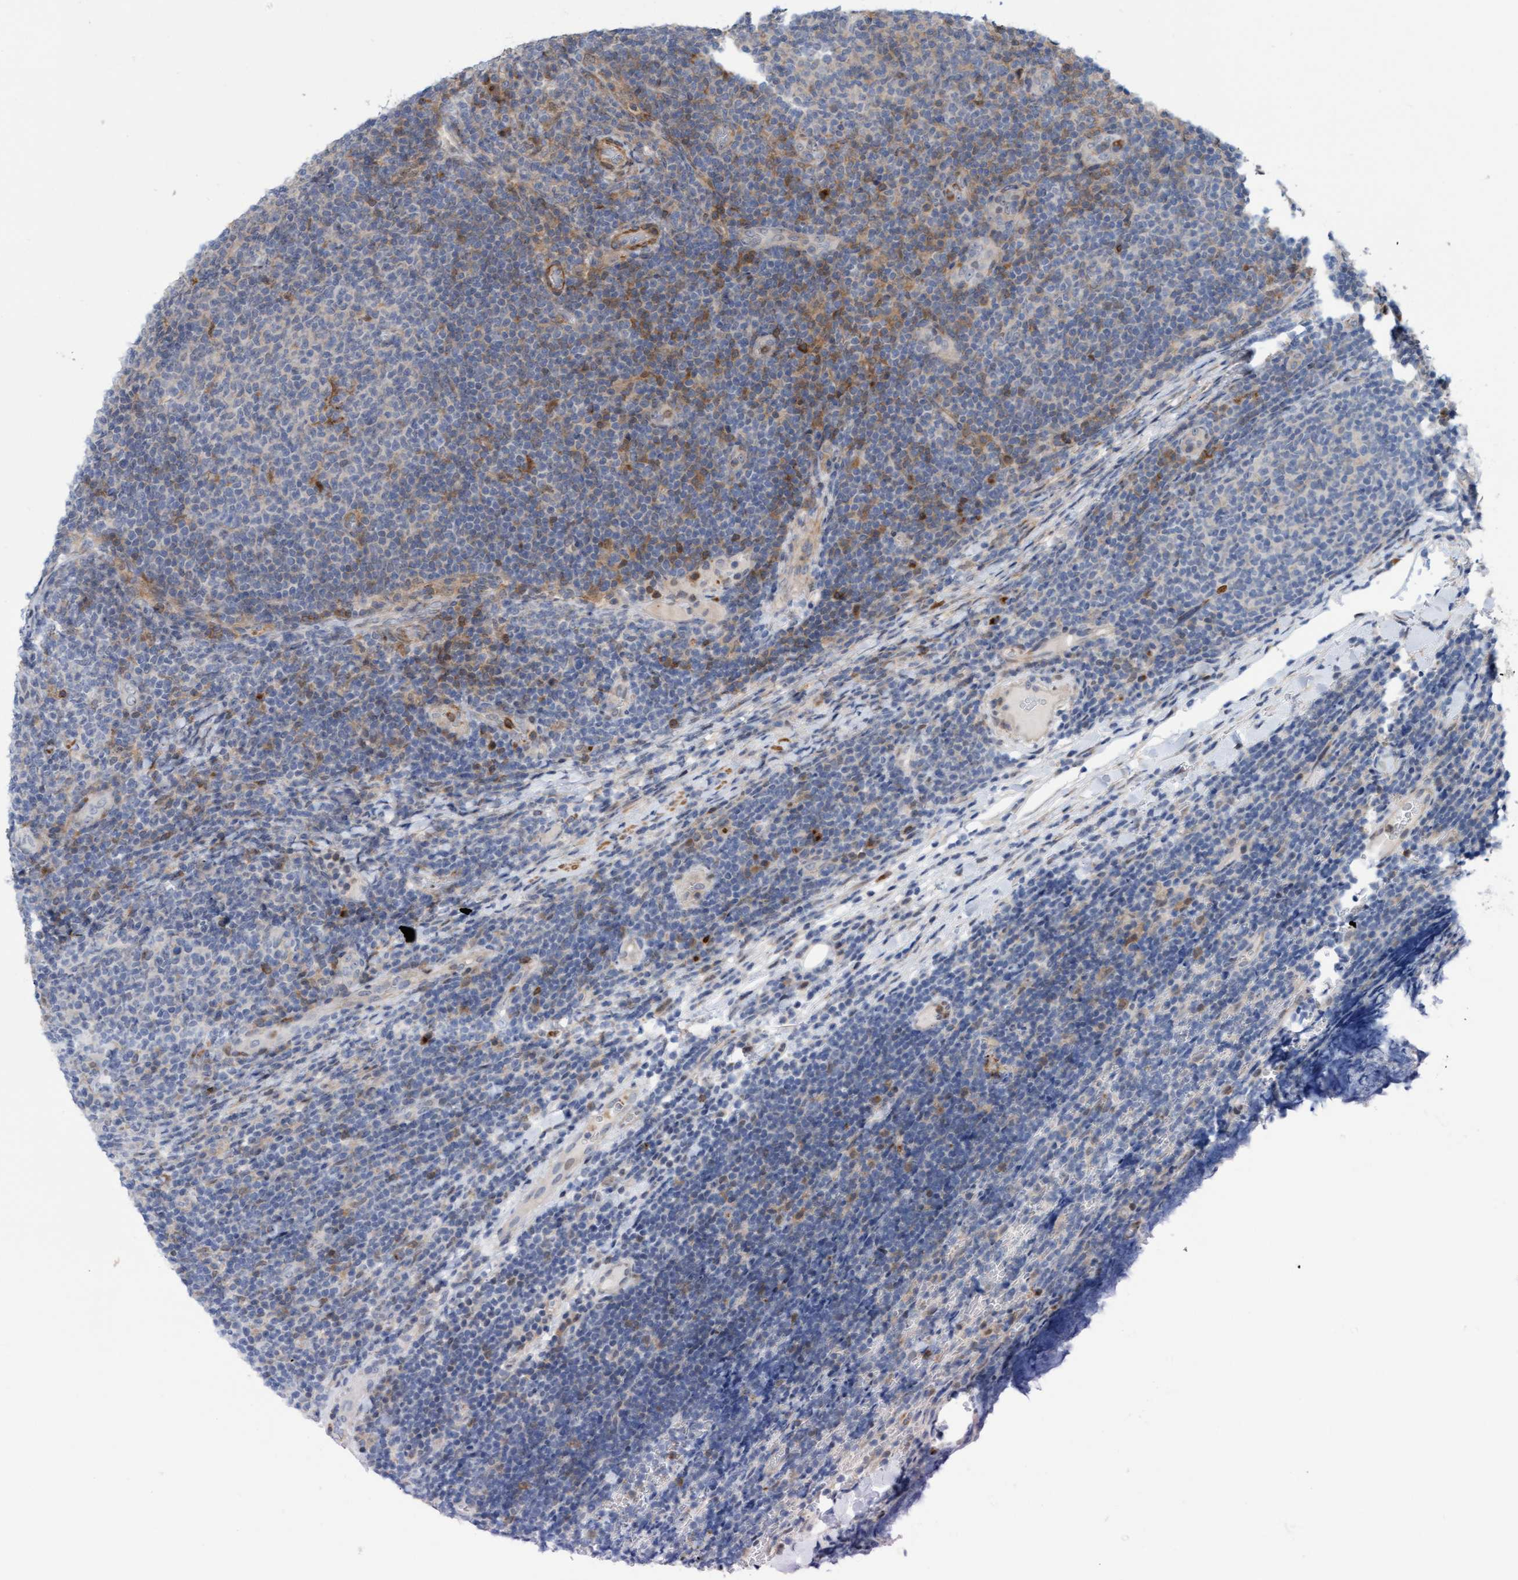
{"staining": {"intensity": "weak", "quantity": "<25%", "location": "cytoplasmic/membranous"}, "tissue": "lymphoma", "cell_type": "Tumor cells", "image_type": "cancer", "snomed": [{"axis": "morphology", "description": "Malignant lymphoma, non-Hodgkin's type, Low grade"}, {"axis": "topography", "description": "Lymph node"}], "caption": "This is an IHC micrograph of low-grade malignant lymphoma, non-Hodgkin's type. There is no positivity in tumor cells.", "gene": "RAP1GAP2", "patient": {"sex": "male", "age": 66}}